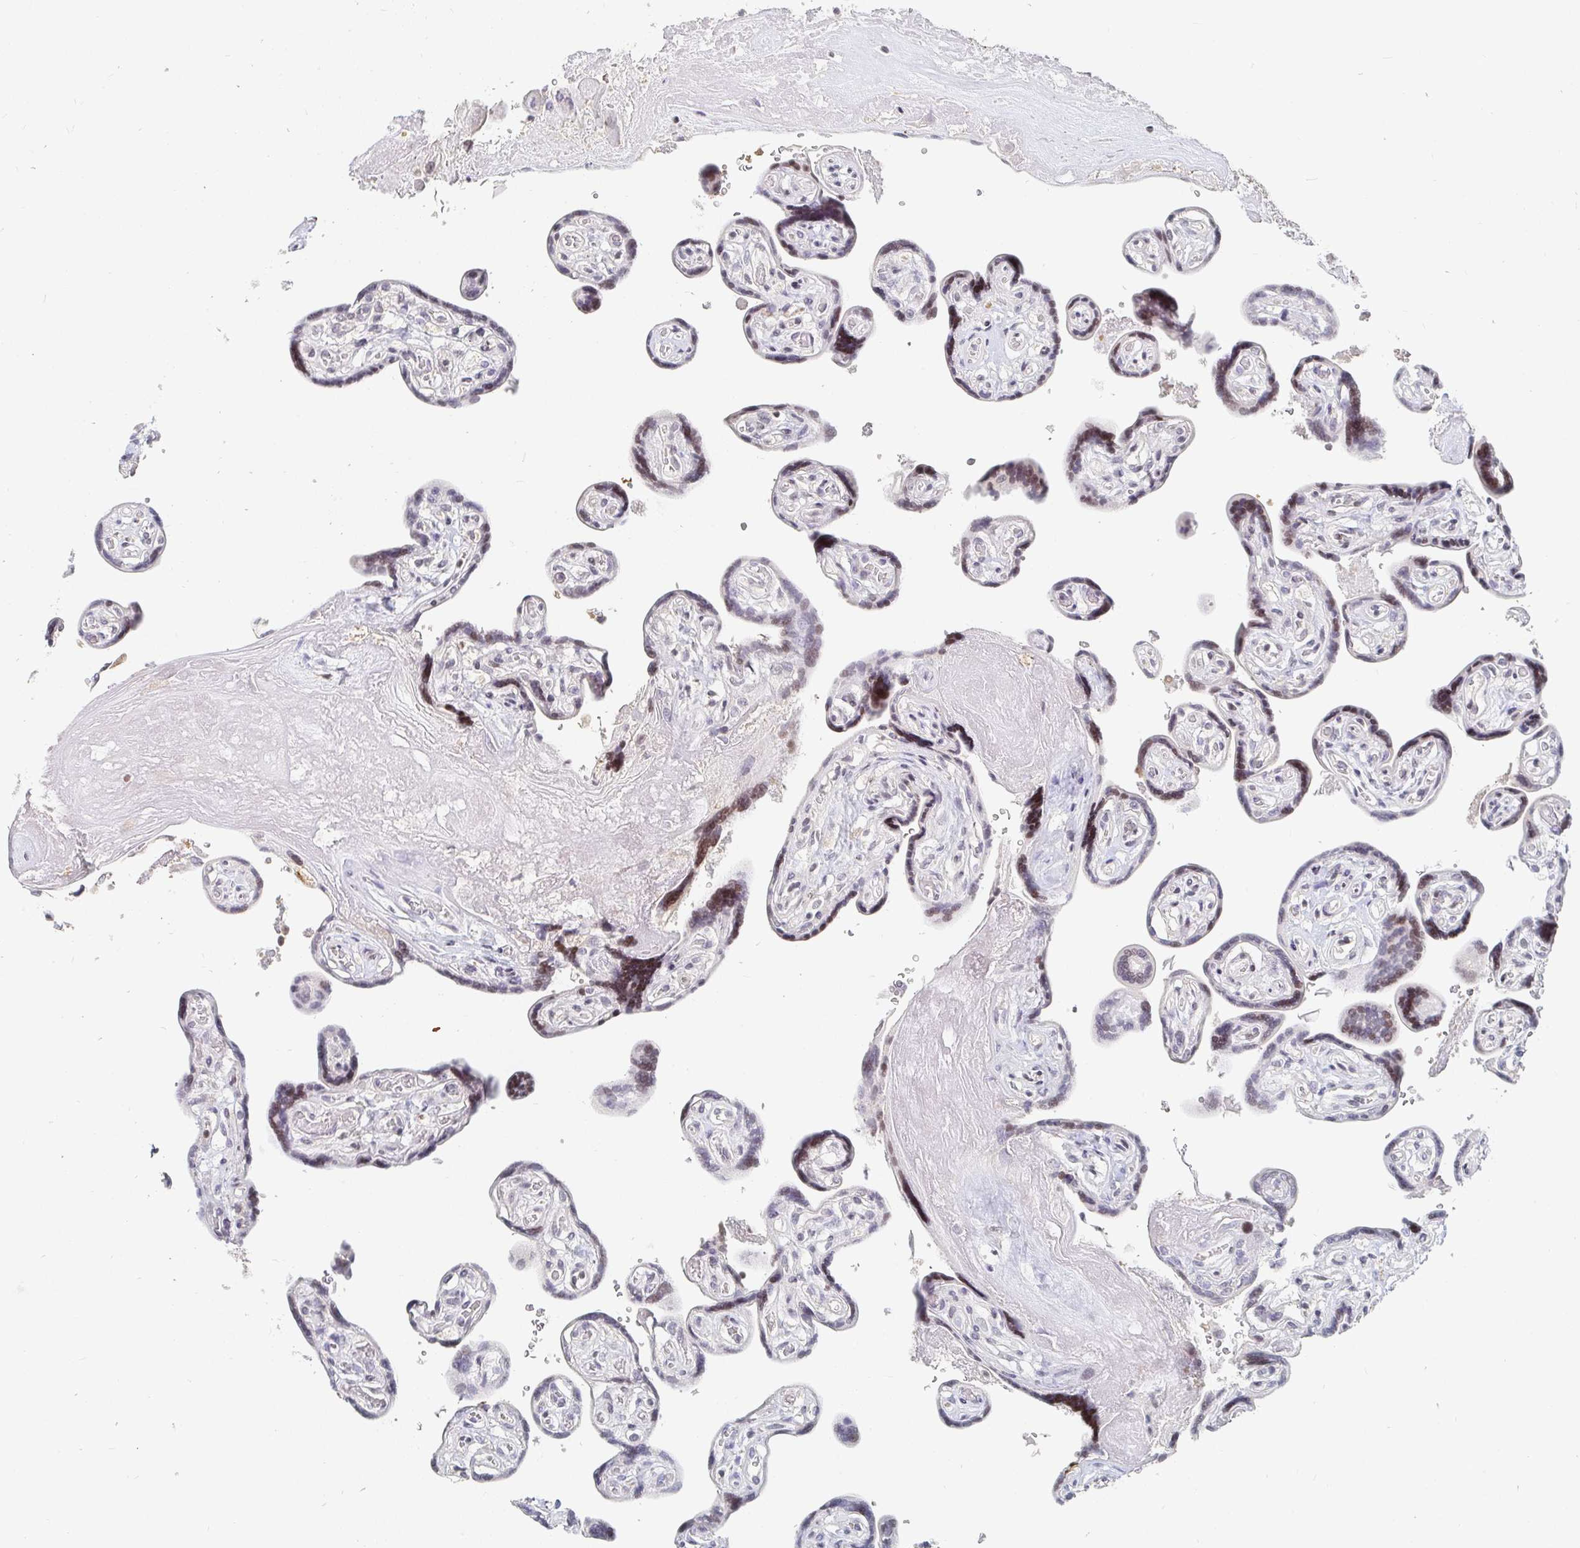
{"staining": {"intensity": "moderate", "quantity": "<25%", "location": "nuclear"}, "tissue": "placenta", "cell_type": "Trophoblastic cells", "image_type": "normal", "snomed": [{"axis": "morphology", "description": "Normal tissue, NOS"}, {"axis": "topography", "description": "Placenta"}], "caption": "Approximately <25% of trophoblastic cells in unremarkable human placenta display moderate nuclear protein expression as visualized by brown immunohistochemical staining.", "gene": "NME9", "patient": {"sex": "female", "age": 32}}